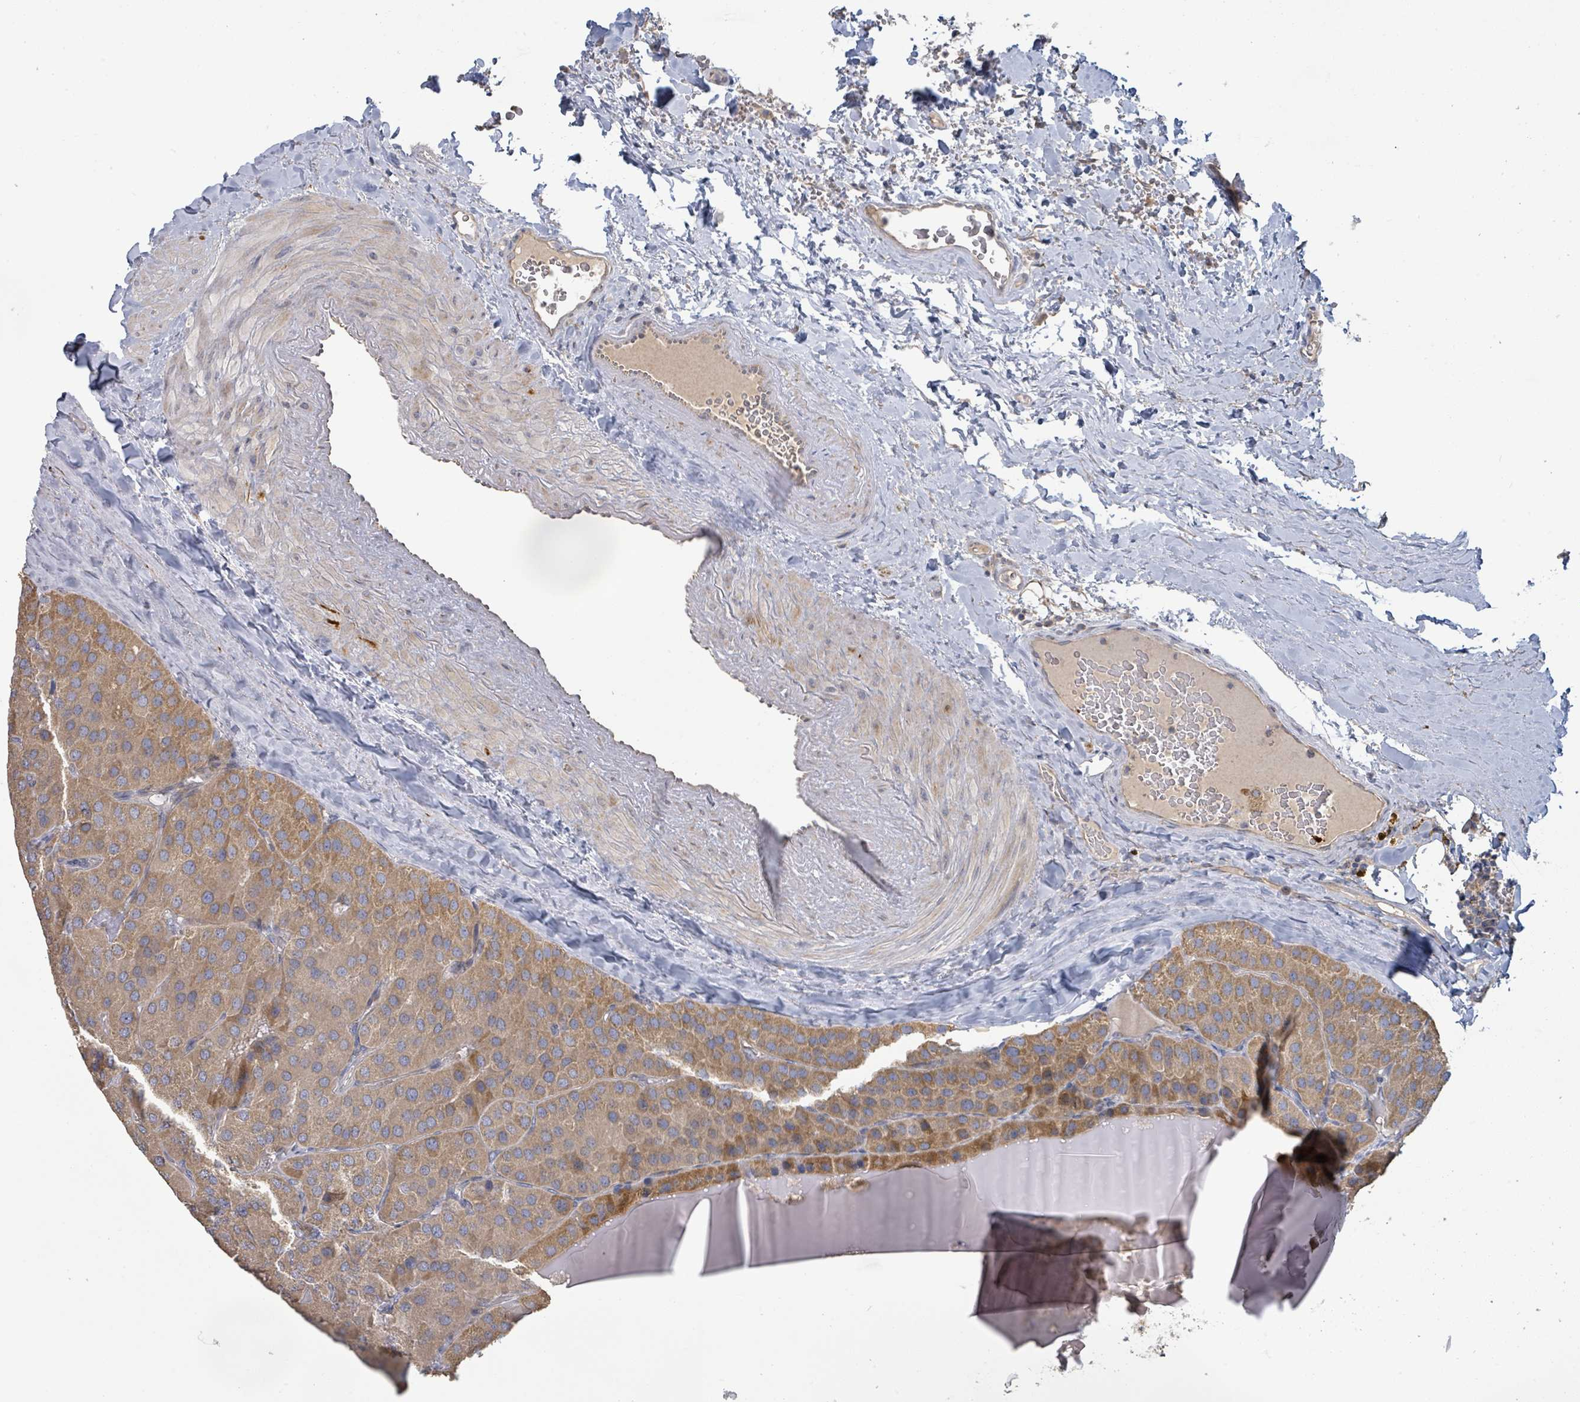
{"staining": {"intensity": "moderate", "quantity": ">75%", "location": "cytoplasmic/membranous"}, "tissue": "parathyroid gland", "cell_type": "Glandular cells", "image_type": "normal", "snomed": [{"axis": "morphology", "description": "Normal tissue, NOS"}, {"axis": "morphology", "description": "Adenoma, NOS"}, {"axis": "topography", "description": "Parathyroid gland"}], "caption": "Moderate cytoplasmic/membranous expression is identified in about >75% of glandular cells in benign parathyroid gland.", "gene": "KCNS2", "patient": {"sex": "female", "age": 86}}